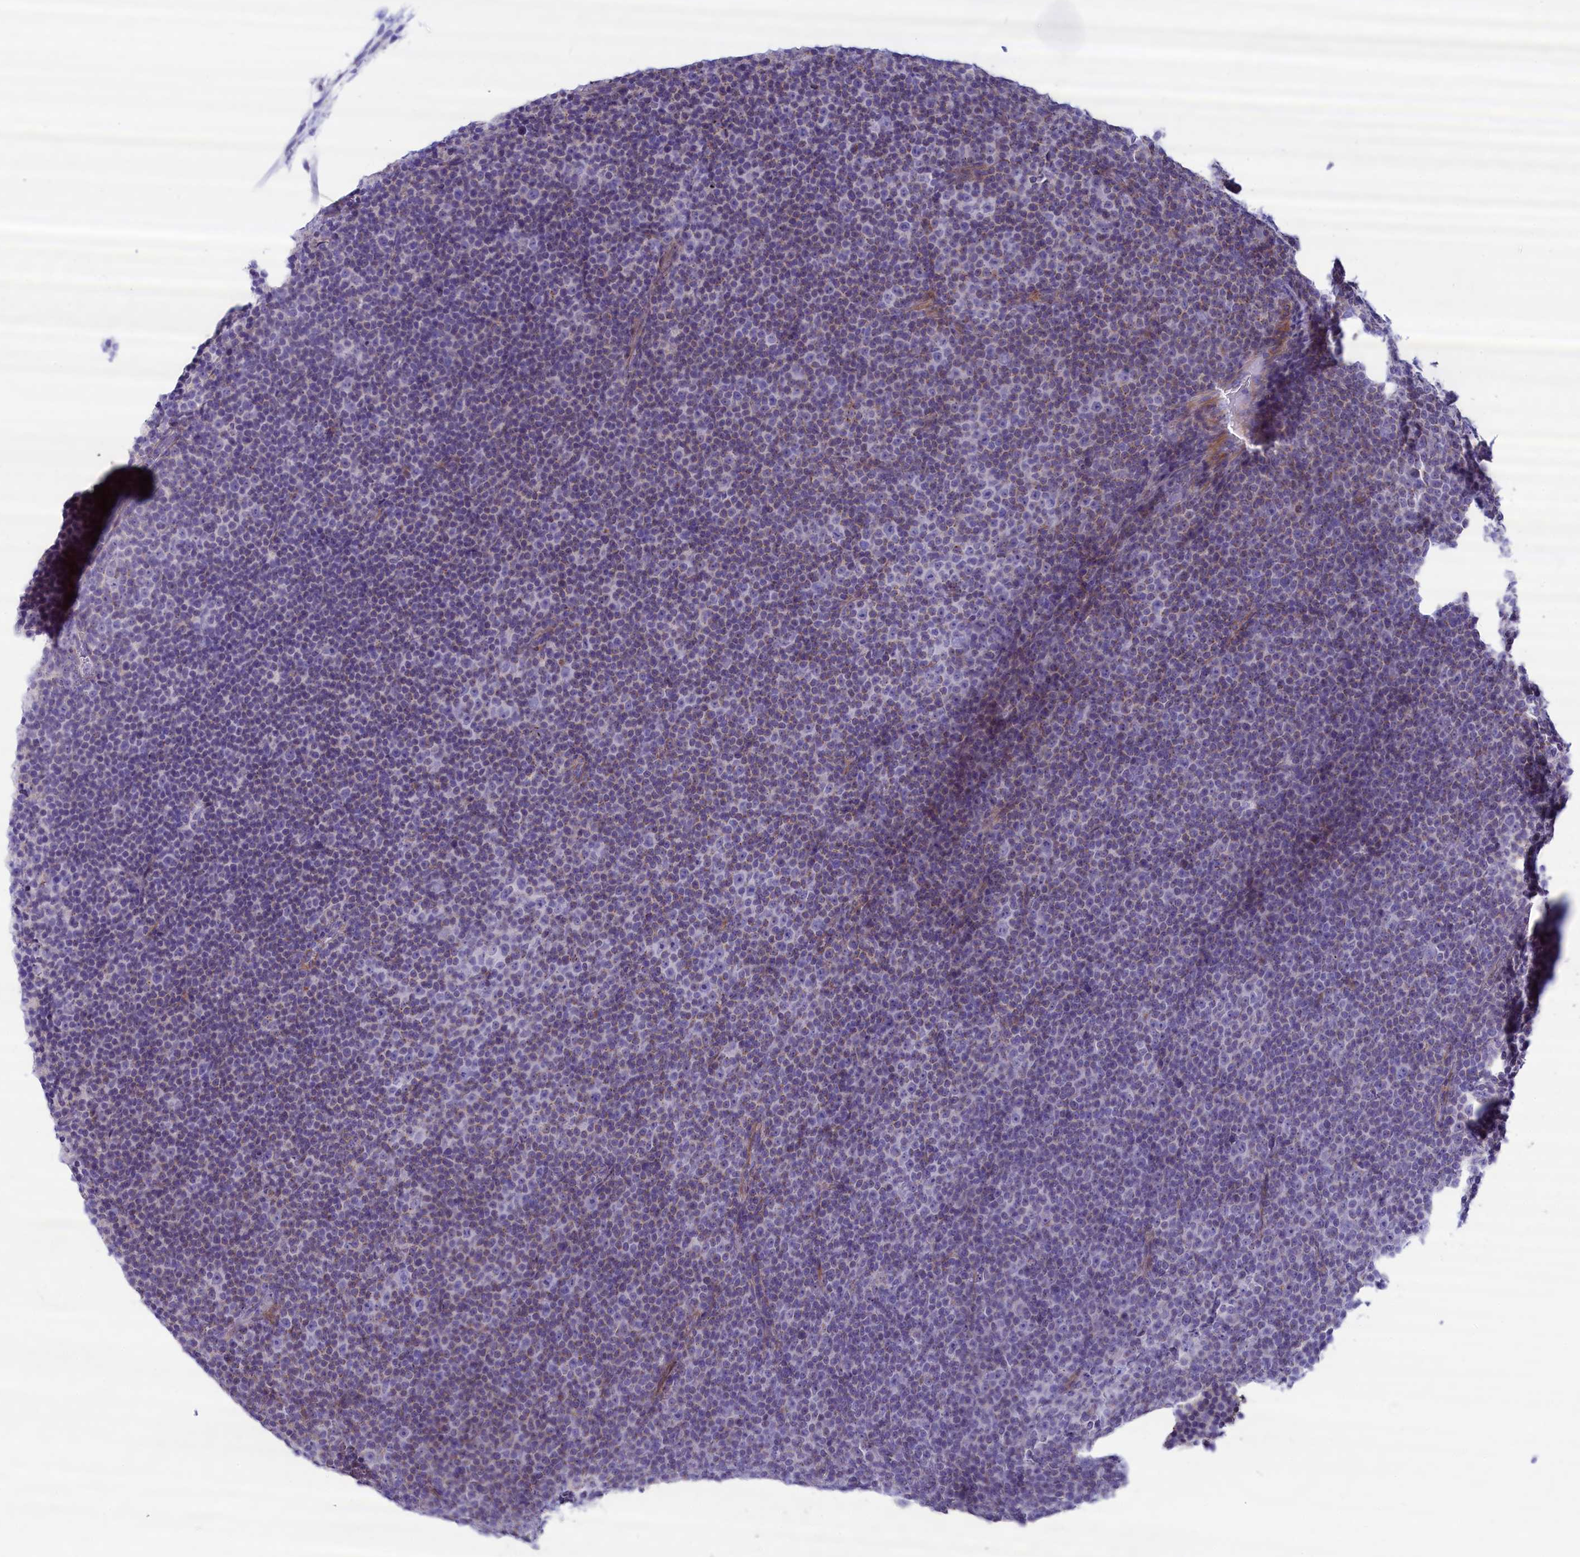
{"staining": {"intensity": "negative", "quantity": "none", "location": "none"}, "tissue": "lymphoma", "cell_type": "Tumor cells", "image_type": "cancer", "snomed": [{"axis": "morphology", "description": "Malignant lymphoma, non-Hodgkin's type, Low grade"}, {"axis": "topography", "description": "Lymph node"}], "caption": "Human malignant lymphoma, non-Hodgkin's type (low-grade) stained for a protein using immunohistochemistry shows no expression in tumor cells.", "gene": "MPV17L2", "patient": {"sex": "female", "age": 67}}